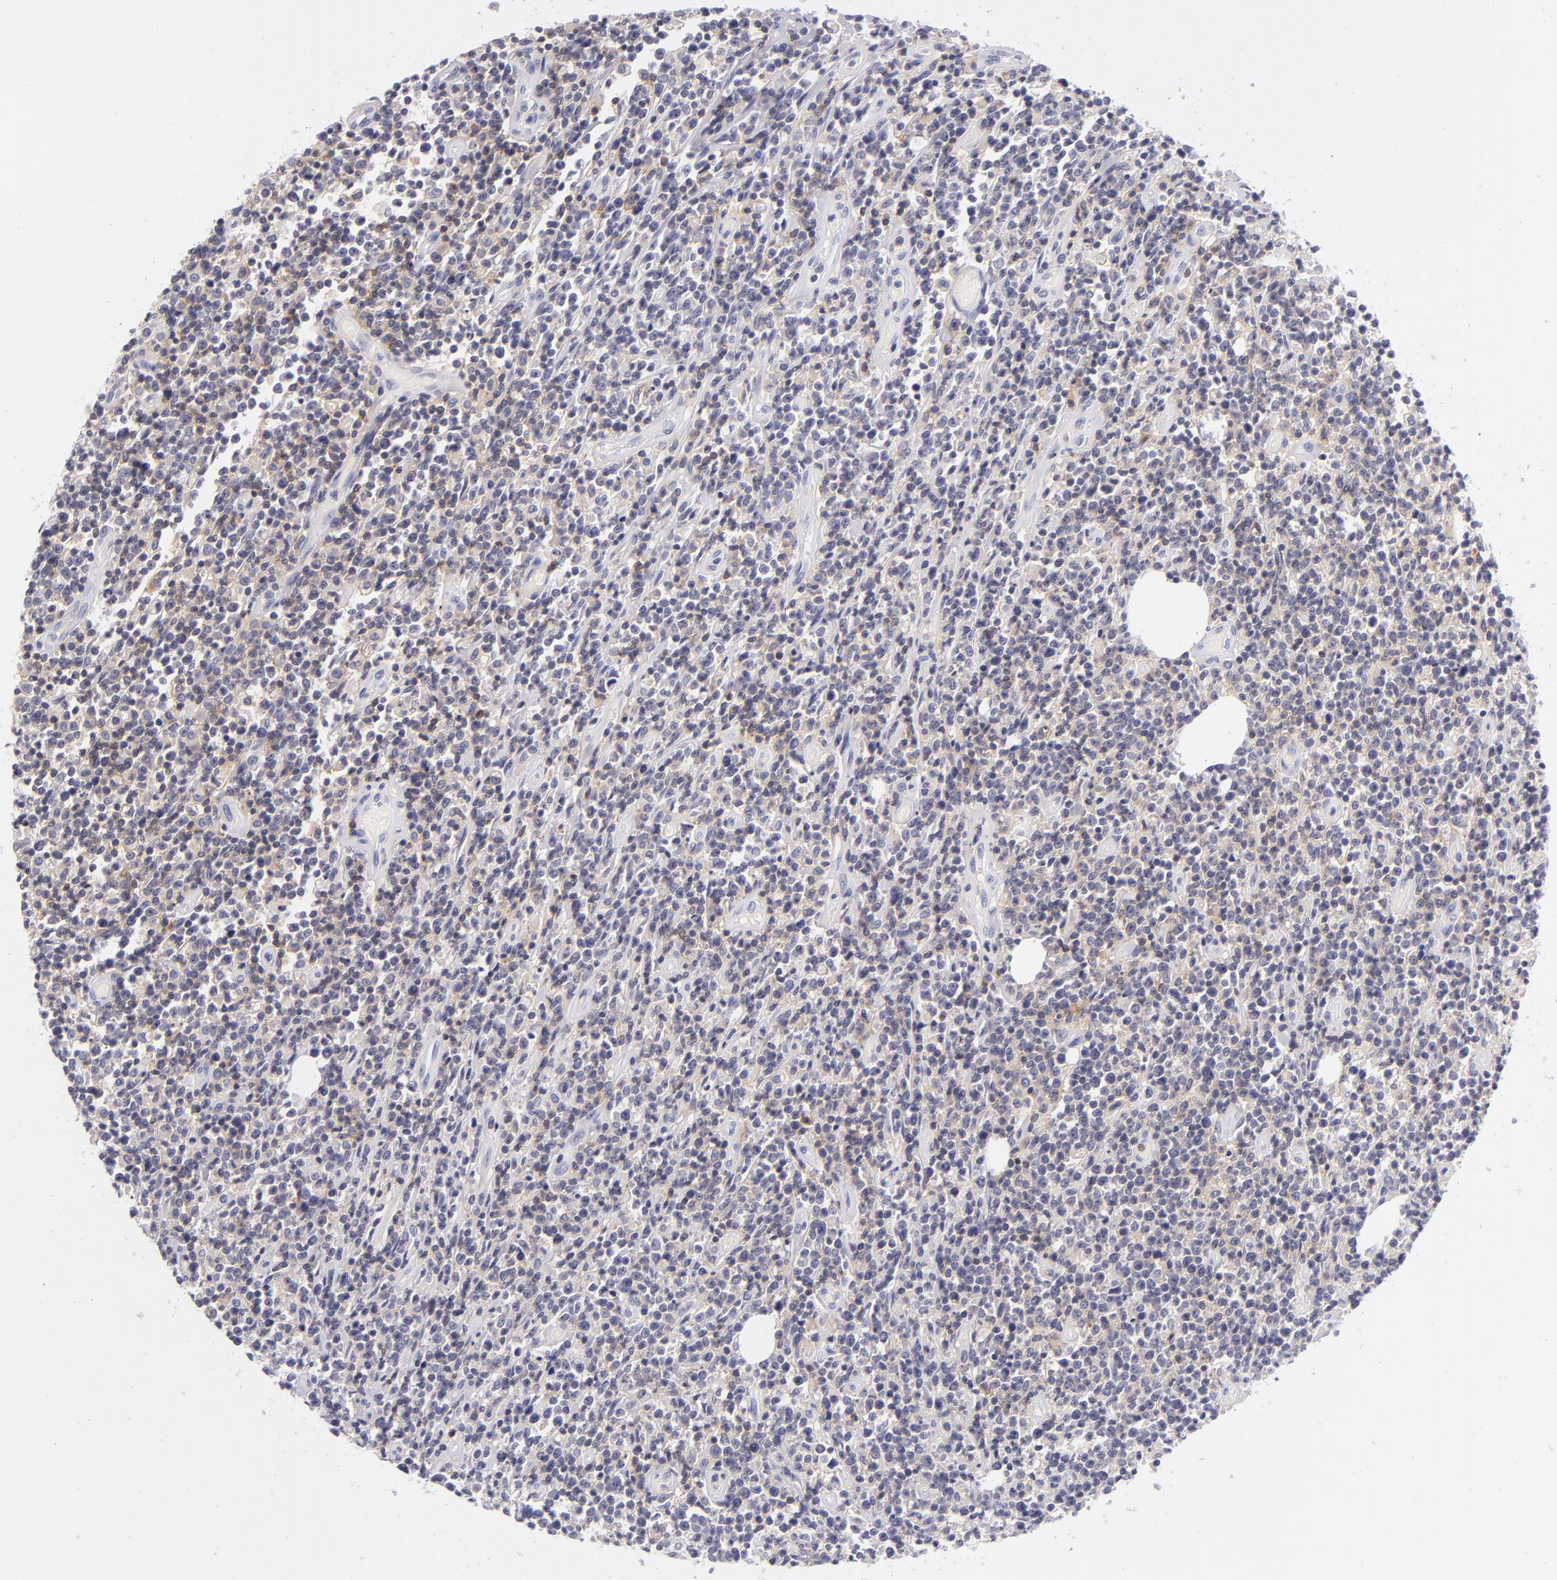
{"staining": {"intensity": "weak", "quantity": "25%-75%", "location": "cytoplasmic/membranous"}, "tissue": "lymphoma", "cell_type": "Tumor cells", "image_type": "cancer", "snomed": [{"axis": "morphology", "description": "Malignant lymphoma, non-Hodgkin's type, High grade"}, {"axis": "topography", "description": "Colon"}], "caption": "The image exhibits staining of malignant lymphoma, non-Hodgkin's type (high-grade), revealing weak cytoplasmic/membranous protein expression (brown color) within tumor cells.", "gene": "CD48", "patient": {"sex": "male", "age": 82}}